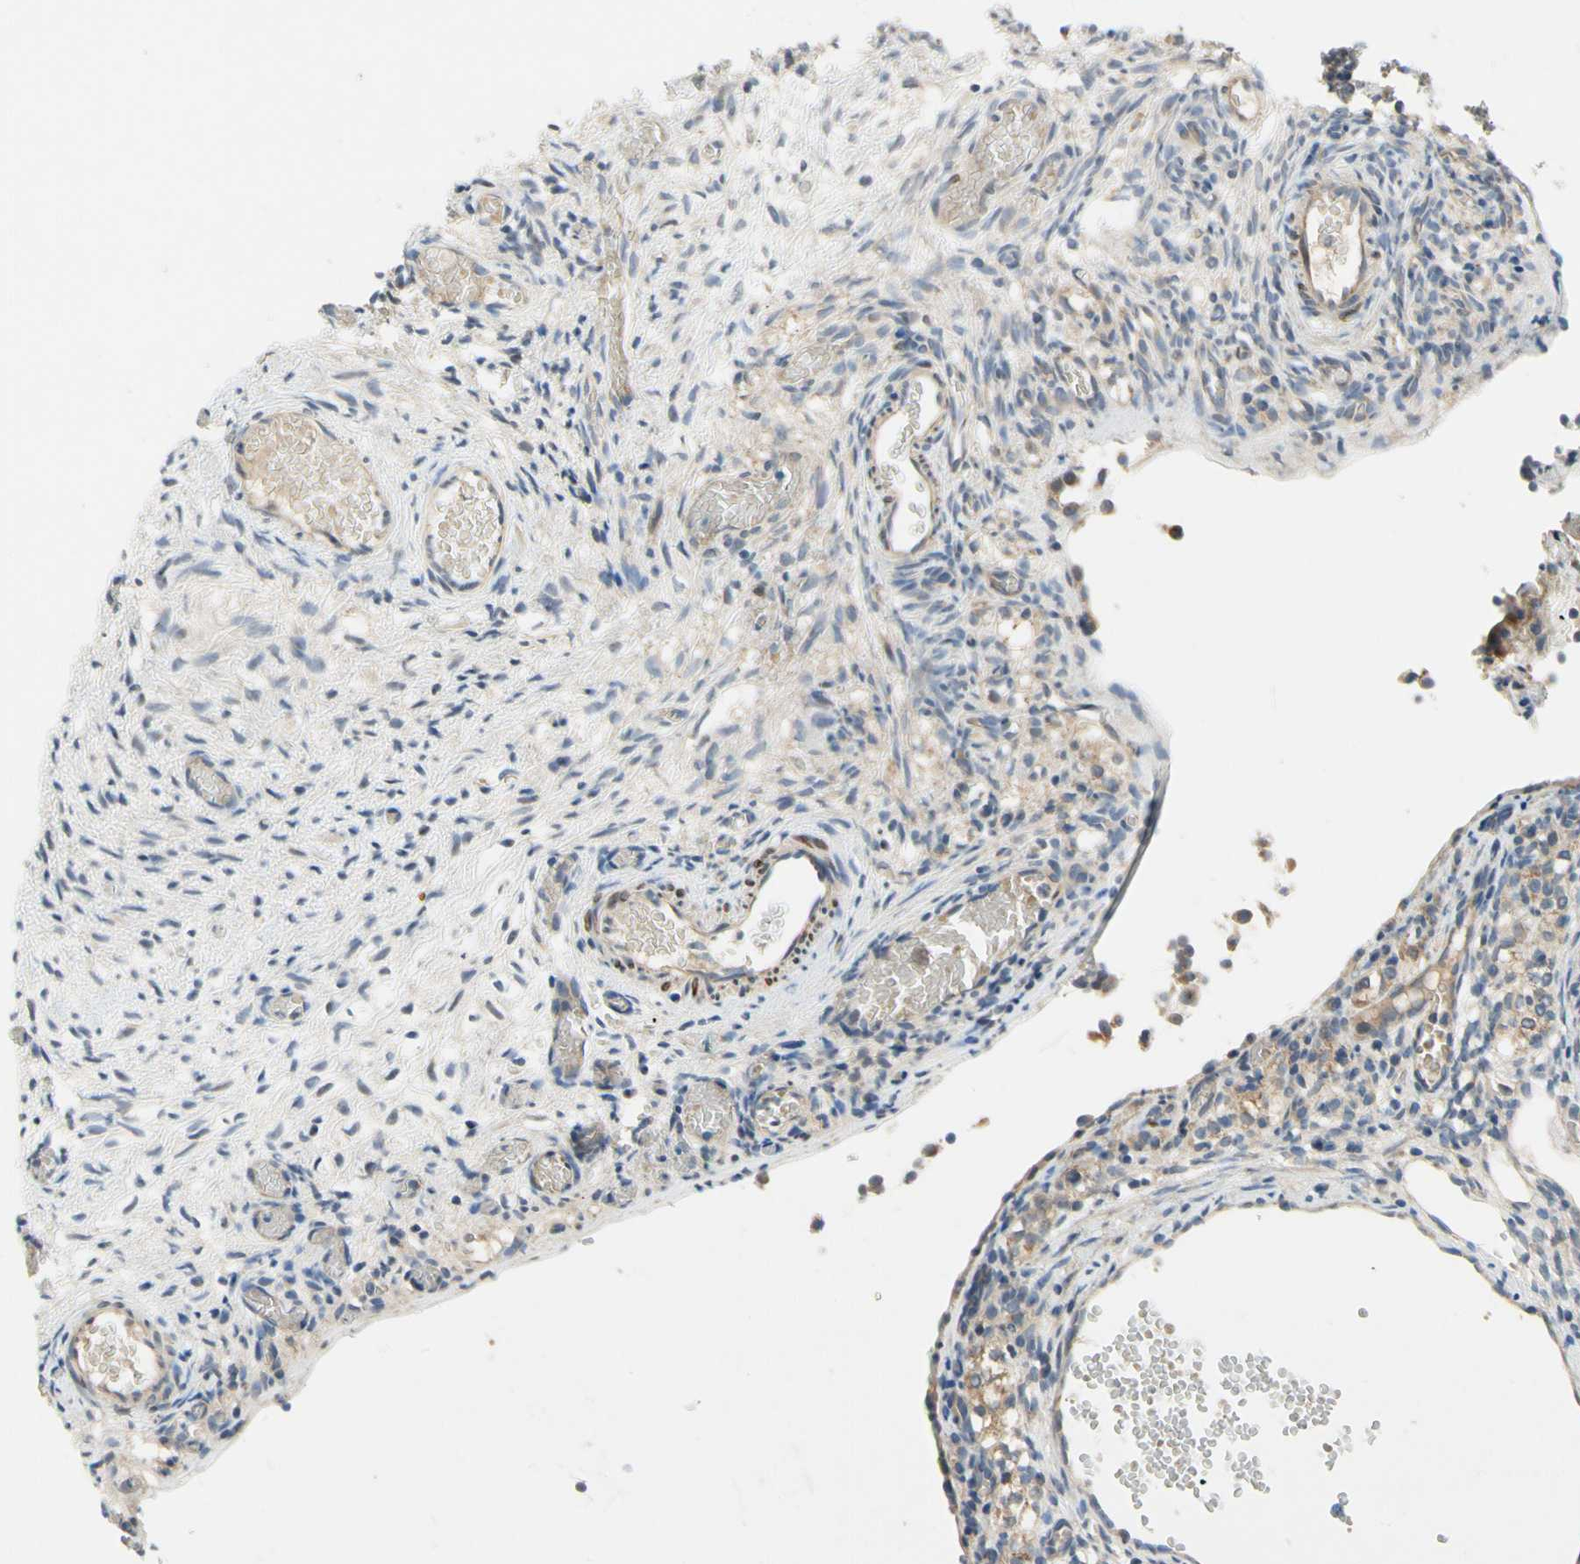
{"staining": {"intensity": "weak", "quantity": "25%-75%", "location": "cytoplasmic/membranous"}, "tissue": "ovary", "cell_type": "Follicle cells", "image_type": "normal", "snomed": [{"axis": "morphology", "description": "Normal tissue, NOS"}, {"axis": "topography", "description": "Ovary"}], "caption": "Weak cytoplasmic/membranous staining is seen in about 25%-75% of follicle cells in normal ovary.", "gene": "KLHDC8B", "patient": {"sex": "female", "age": 35}}